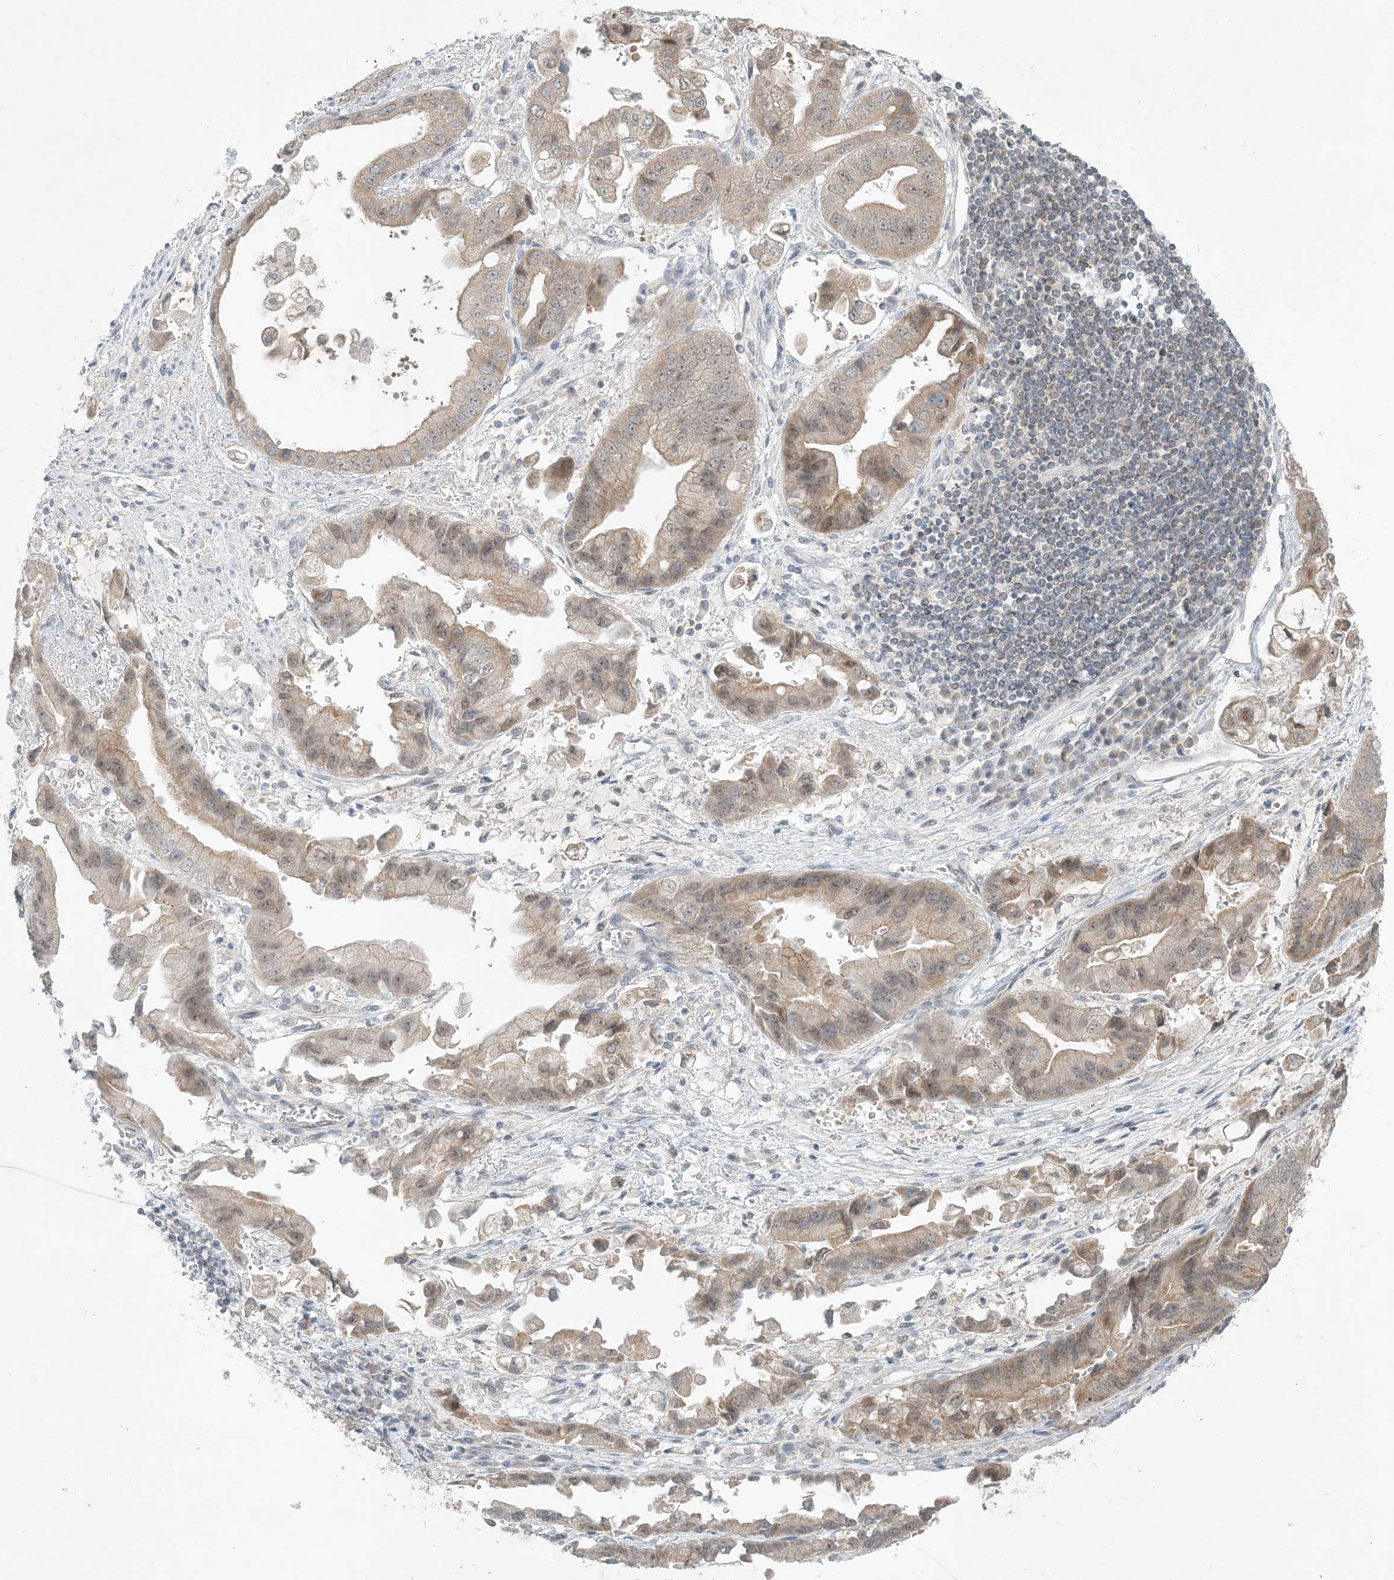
{"staining": {"intensity": "weak", "quantity": "25%-75%", "location": "cytoplasmic/membranous,nuclear"}, "tissue": "stomach cancer", "cell_type": "Tumor cells", "image_type": "cancer", "snomed": [{"axis": "morphology", "description": "Adenocarcinoma, NOS"}, {"axis": "topography", "description": "Stomach"}], "caption": "Tumor cells show low levels of weak cytoplasmic/membranous and nuclear expression in approximately 25%-75% of cells in stomach cancer.", "gene": "OBI1", "patient": {"sex": "male", "age": 62}}